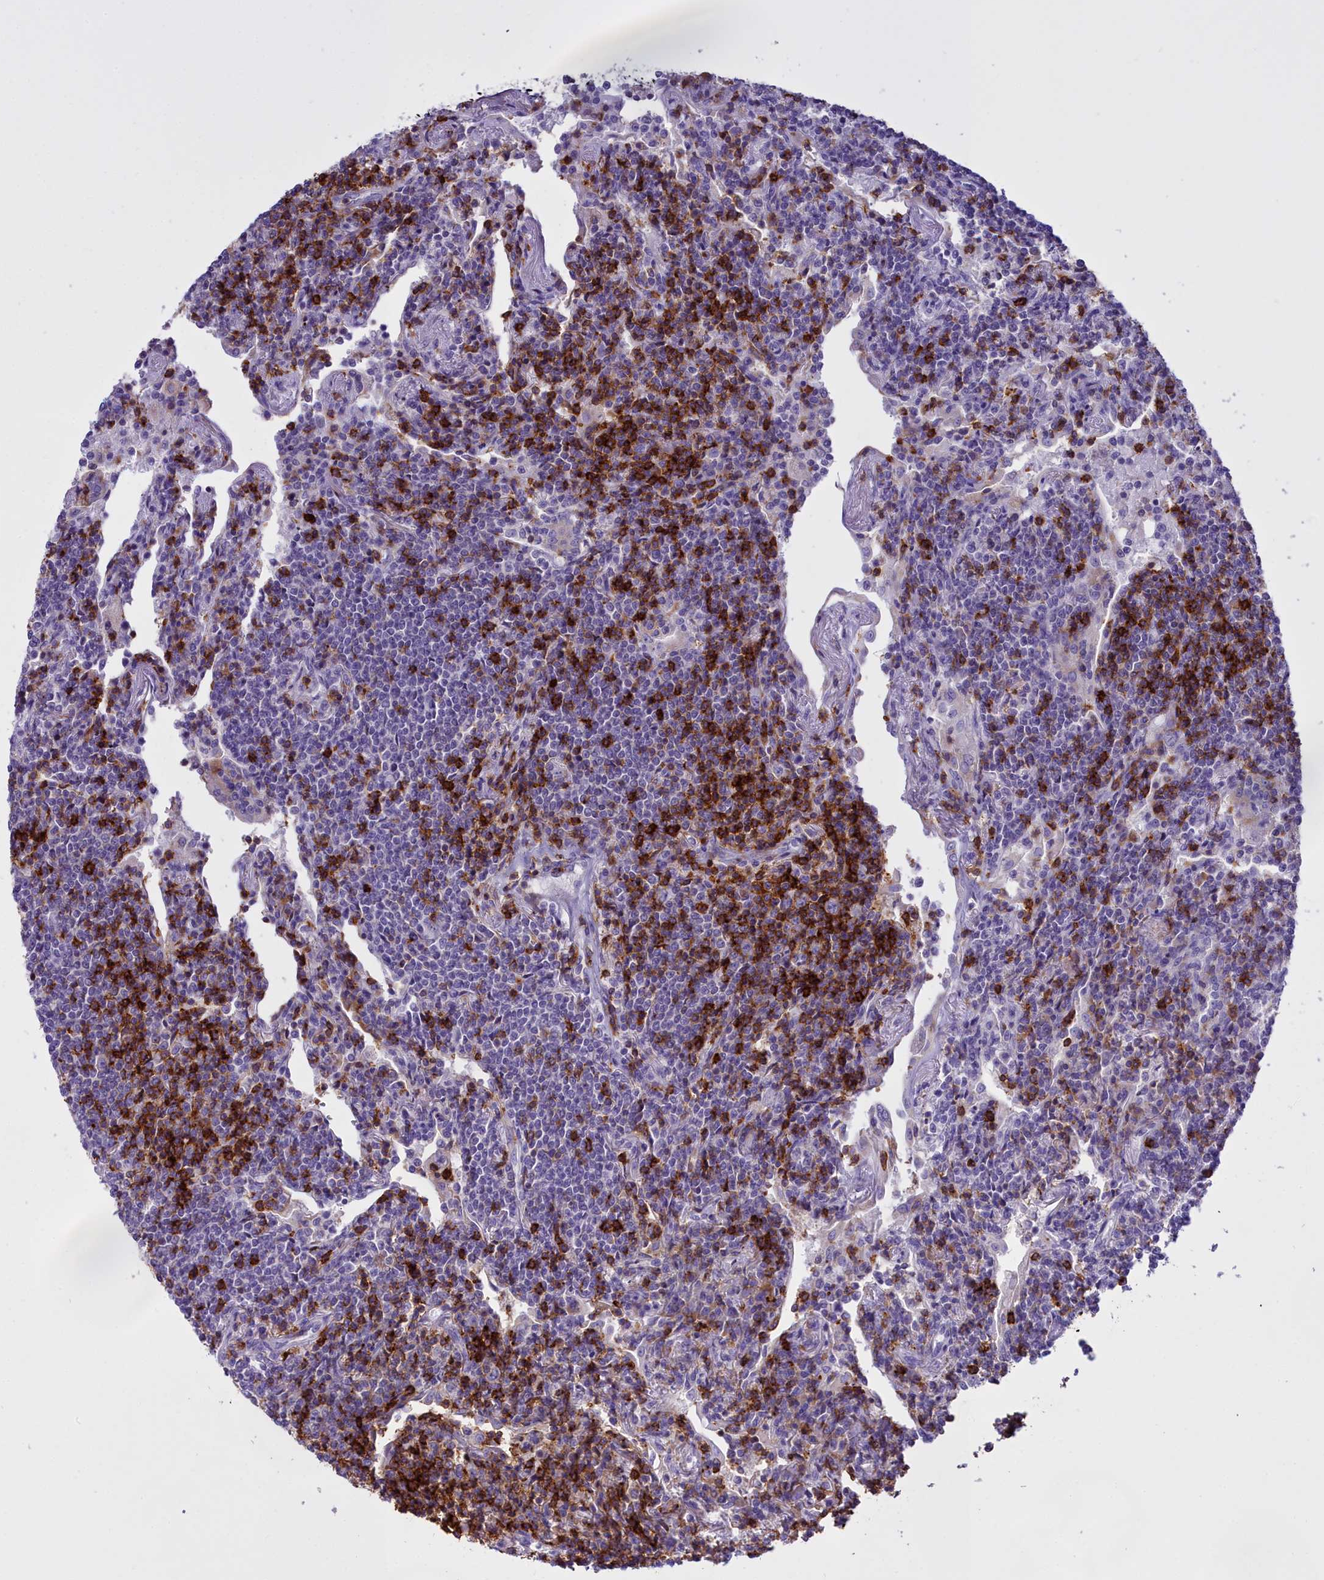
{"staining": {"intensity": "negative", "quantity": "none", "location": "none"}, "tissue": "lymphoma", "cell_type": "Tumor cells", "image_type": "cancer", "snomed": [{"axis": "morphology", "description": "Malignant lymphoma, non-Hodgkin's type, Low grade"}, {"axis": "topography", "description": "Lung"}], "caption": "High power microscopy histopathology image of an IHC photomicrograph of lymphoma, revealing no significant positivity in tumor cells.", "gene": "CD5", "patient": {"sex": "female", "age": 71}}